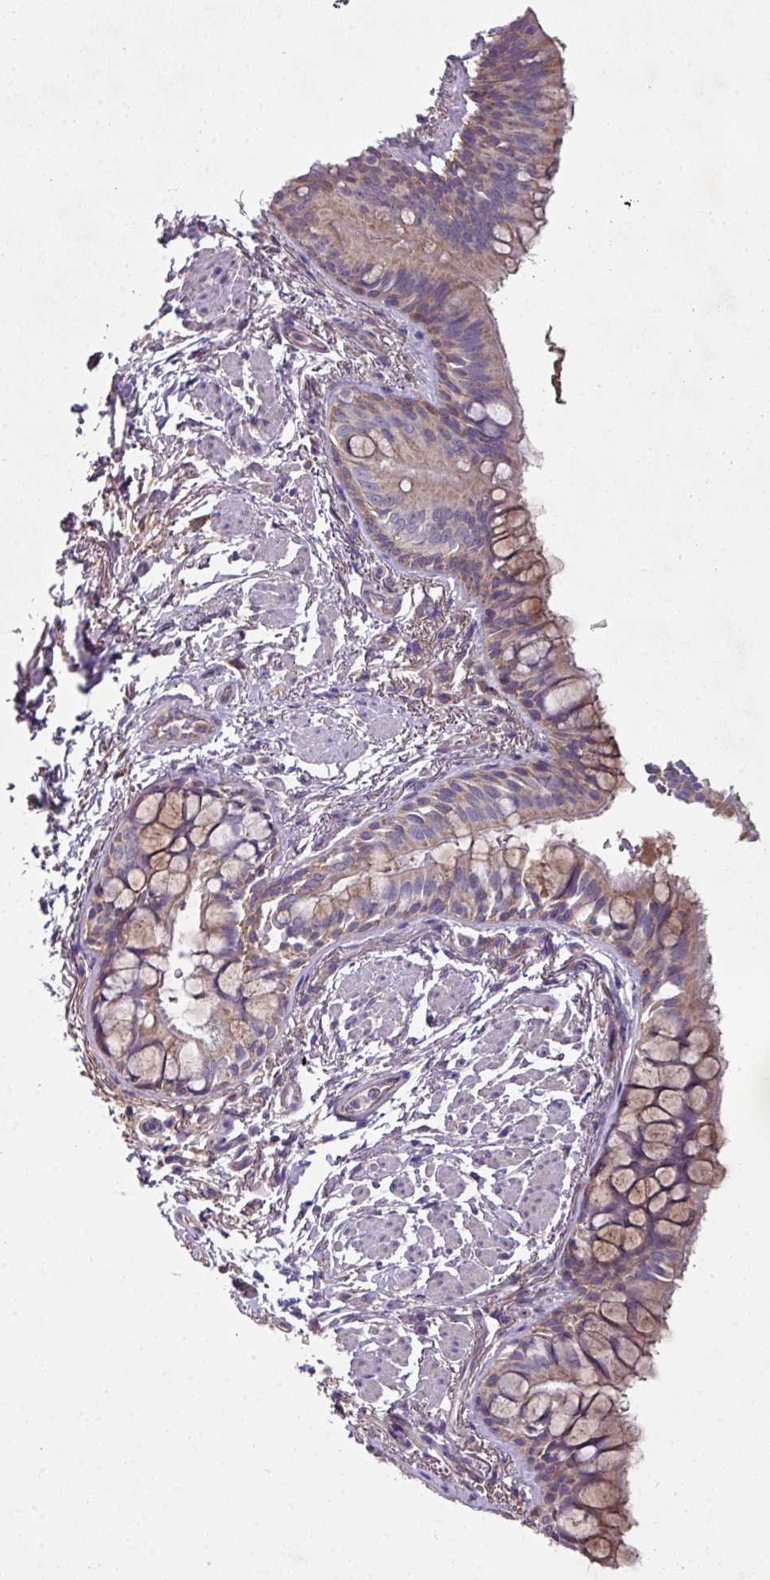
{"staining": {"intensity": "moderate", "quantity": "25%-75%", "location": "cytoplasmic/membranous"}, "tissue": "bronchus", "cell_type": "Respiratory epithelial cells", "image_type": "normal", "snomed": [{"axis": "morphology", "description": "Normal tissue, NOS"}, {"axis": "topography", "description": "Bronchus"}], "caption": "Moderate cytoplasmic/membranous expression is appreciated in approximately 25%-75% of respiratory epithelial cells in normal bronchus. (DAB IHC, brown staining for protein, blue staining for nuclei).", "gene": "LRRC9", "patient": {"sex": "male", "age": 70}}